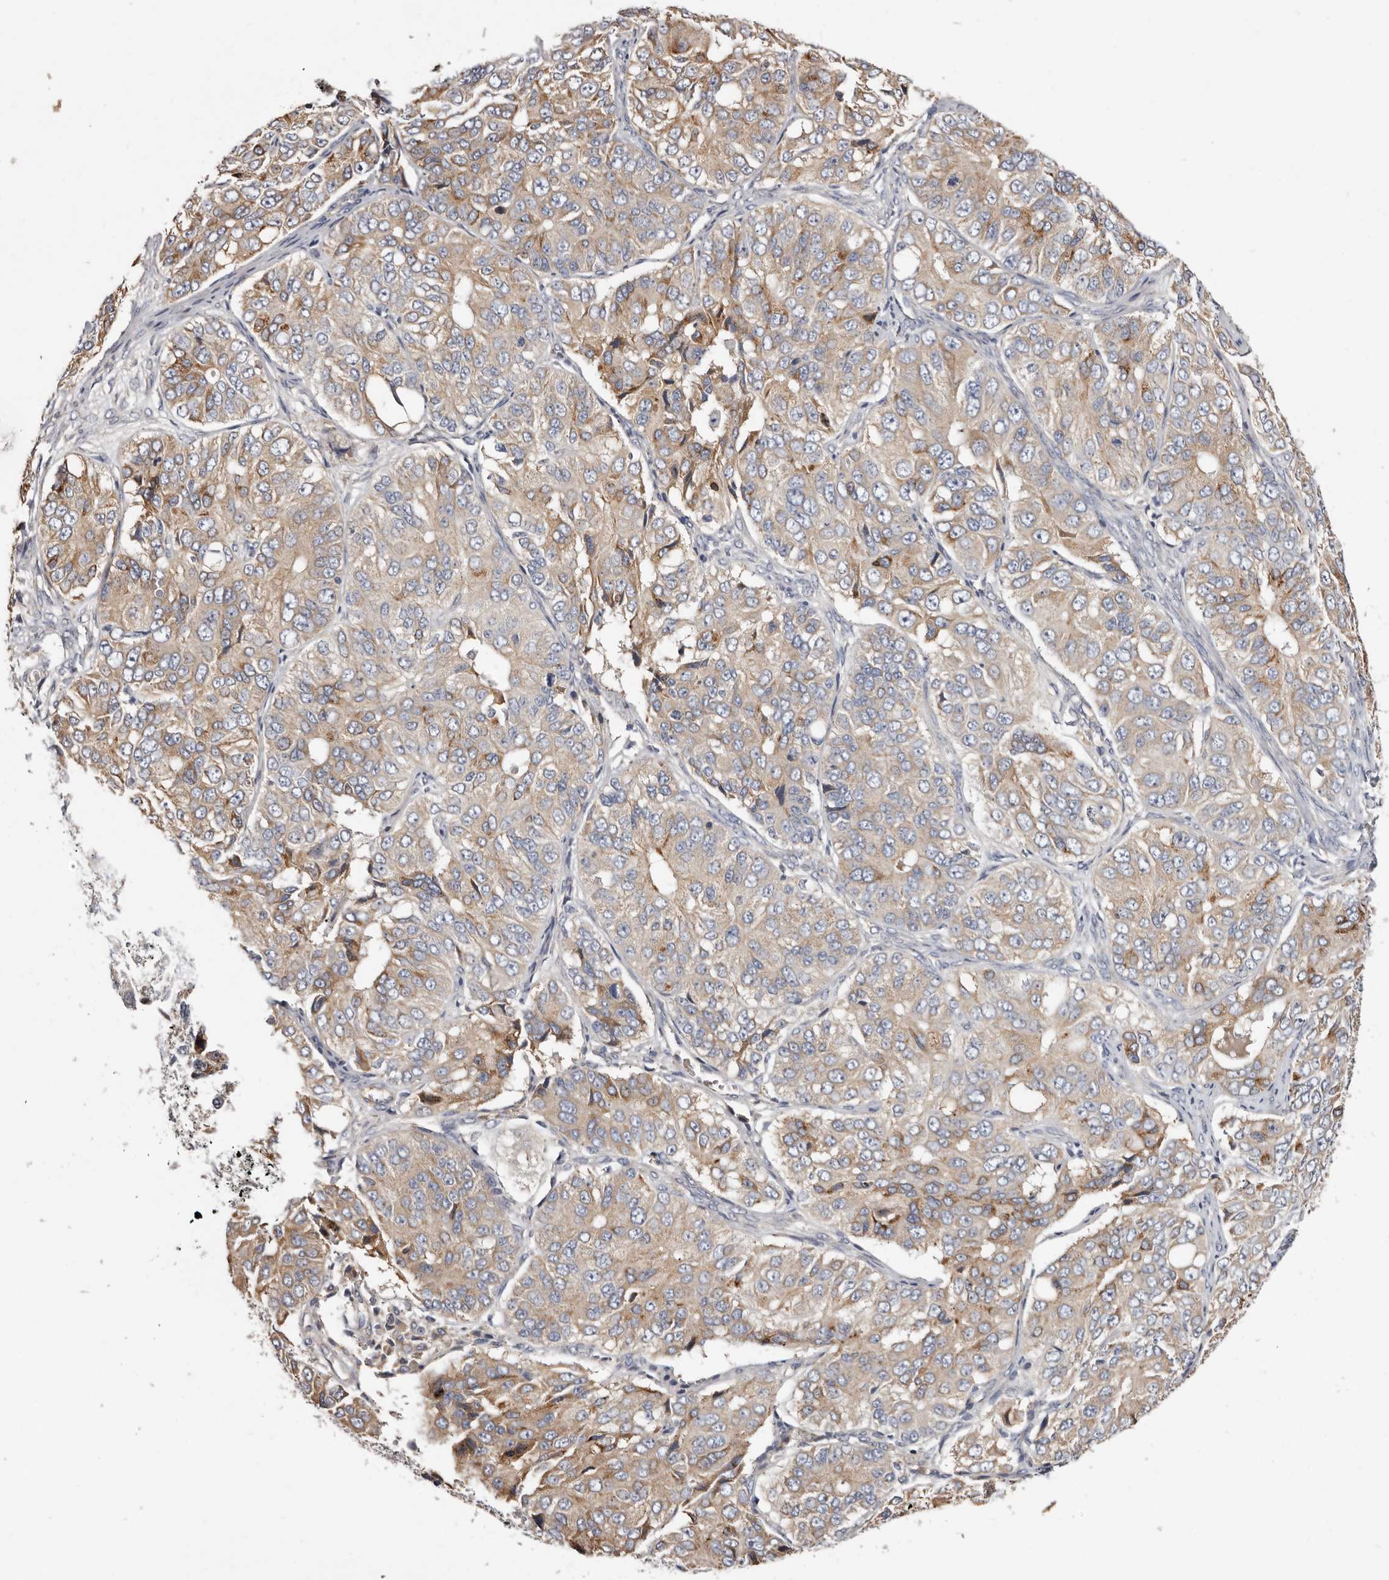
{"staining": {"intensity": "weak", "quantity": ">75%", "location": "cytoplasmic/membranous"}, "tissue": "ovarian cancer", "cell_type": "Tumor cells", "image_type": "cancer", "snomed": [{"axis": "morphology", "description": "Carcinoma, endometroid"}, {"axis": "topography", "description": "Ovary"}], "caption": "A brown stain labels weak cytoplasmic/membranous expression of a protein in human ovarian cancer (endometroid carcinoma) tumor cells.", "gene": "ASIC5", "patient": {"sex": "female", "age": 51}}